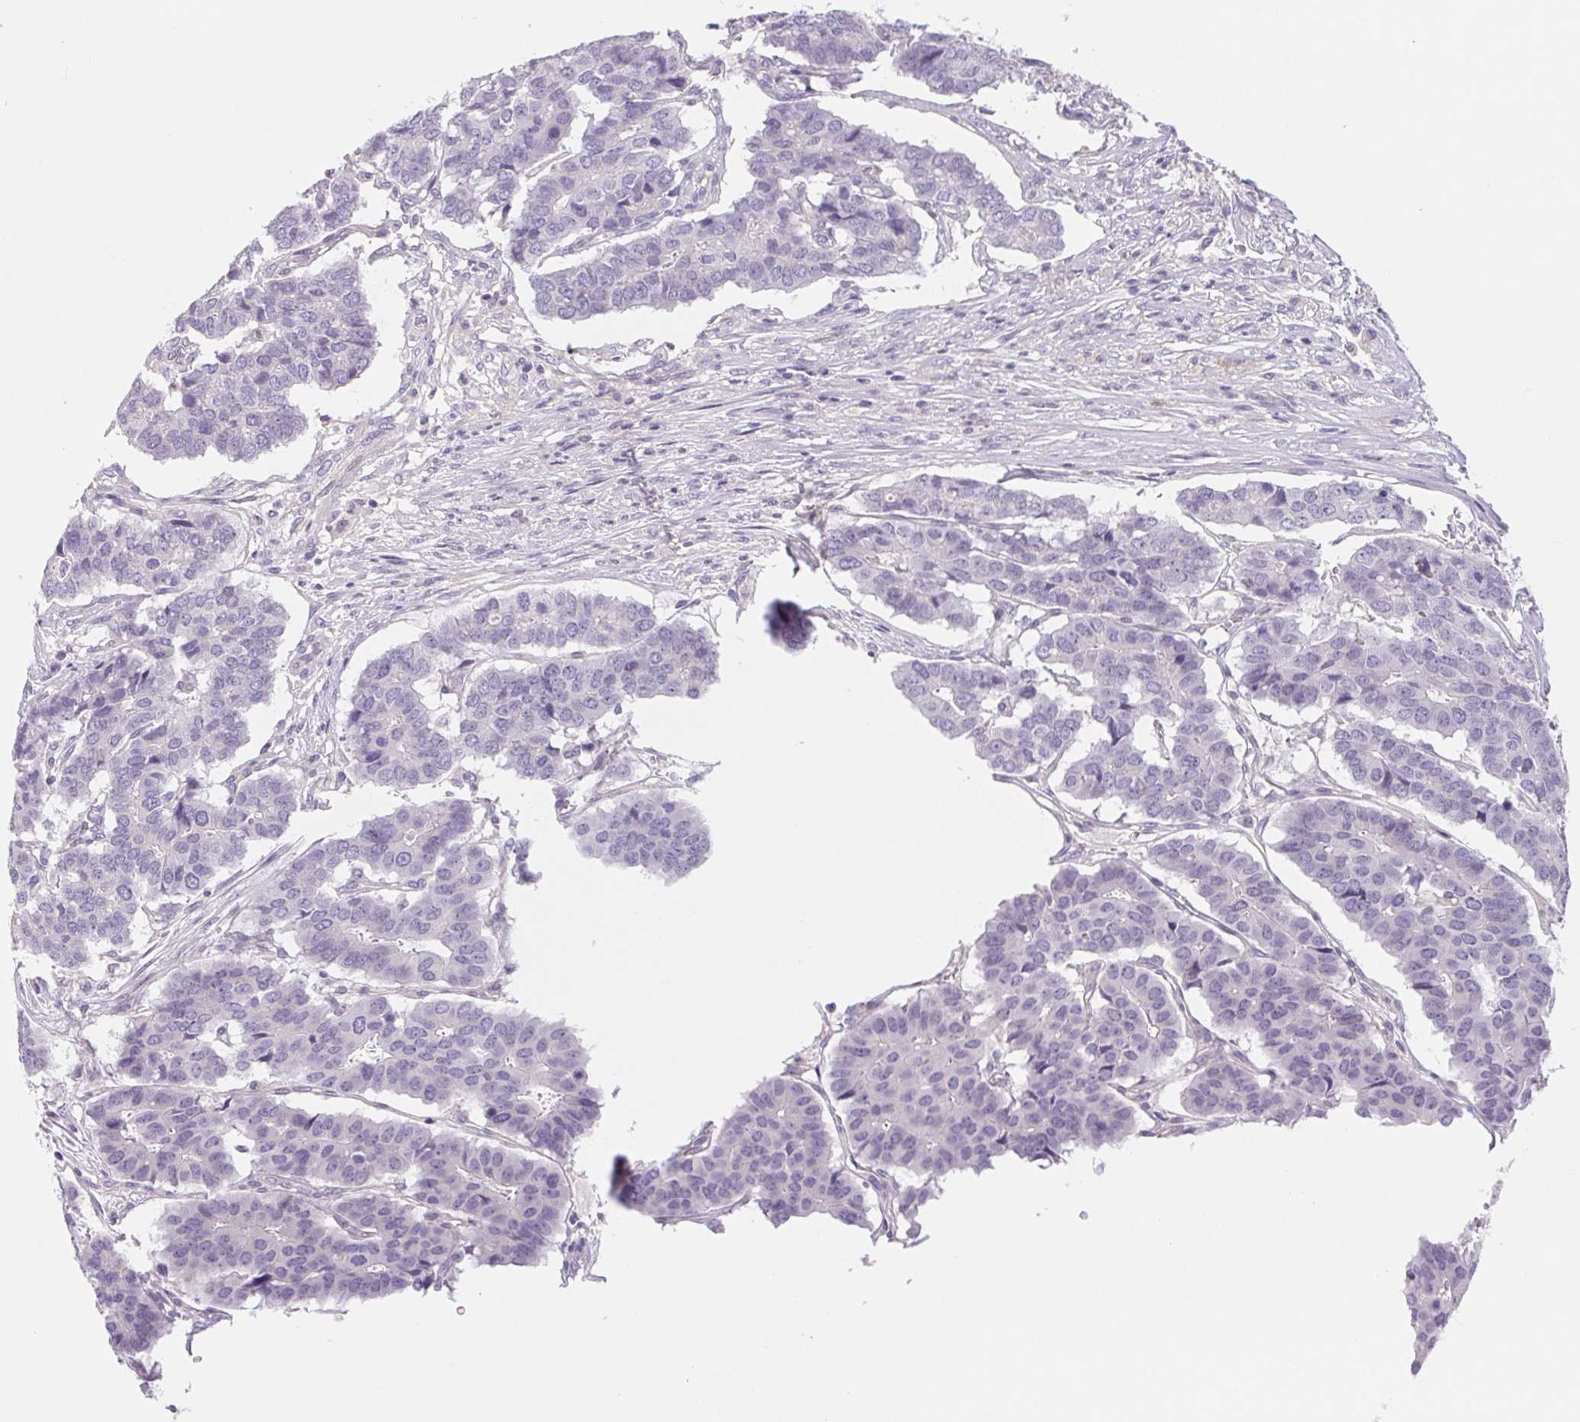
{"staining": {"intensity": "negative", "quantity": "none", "location": "none"}, "tissue": "pancreatic cancer", "cell_type": "Tumor cells", "image_type": "cancer", "snomed": [{"axis": "morphology", "description": "Adenocarcinoma, NOS"}, {"axis": "topography", "description": "Pancreas"}], "caption": "Human pancreatic adenocarcinoma stained for a protein using IHC reveals no expression in tumor cells.", "gene": "CTNND2", "patient": {"sex": "male", "age": 50}}